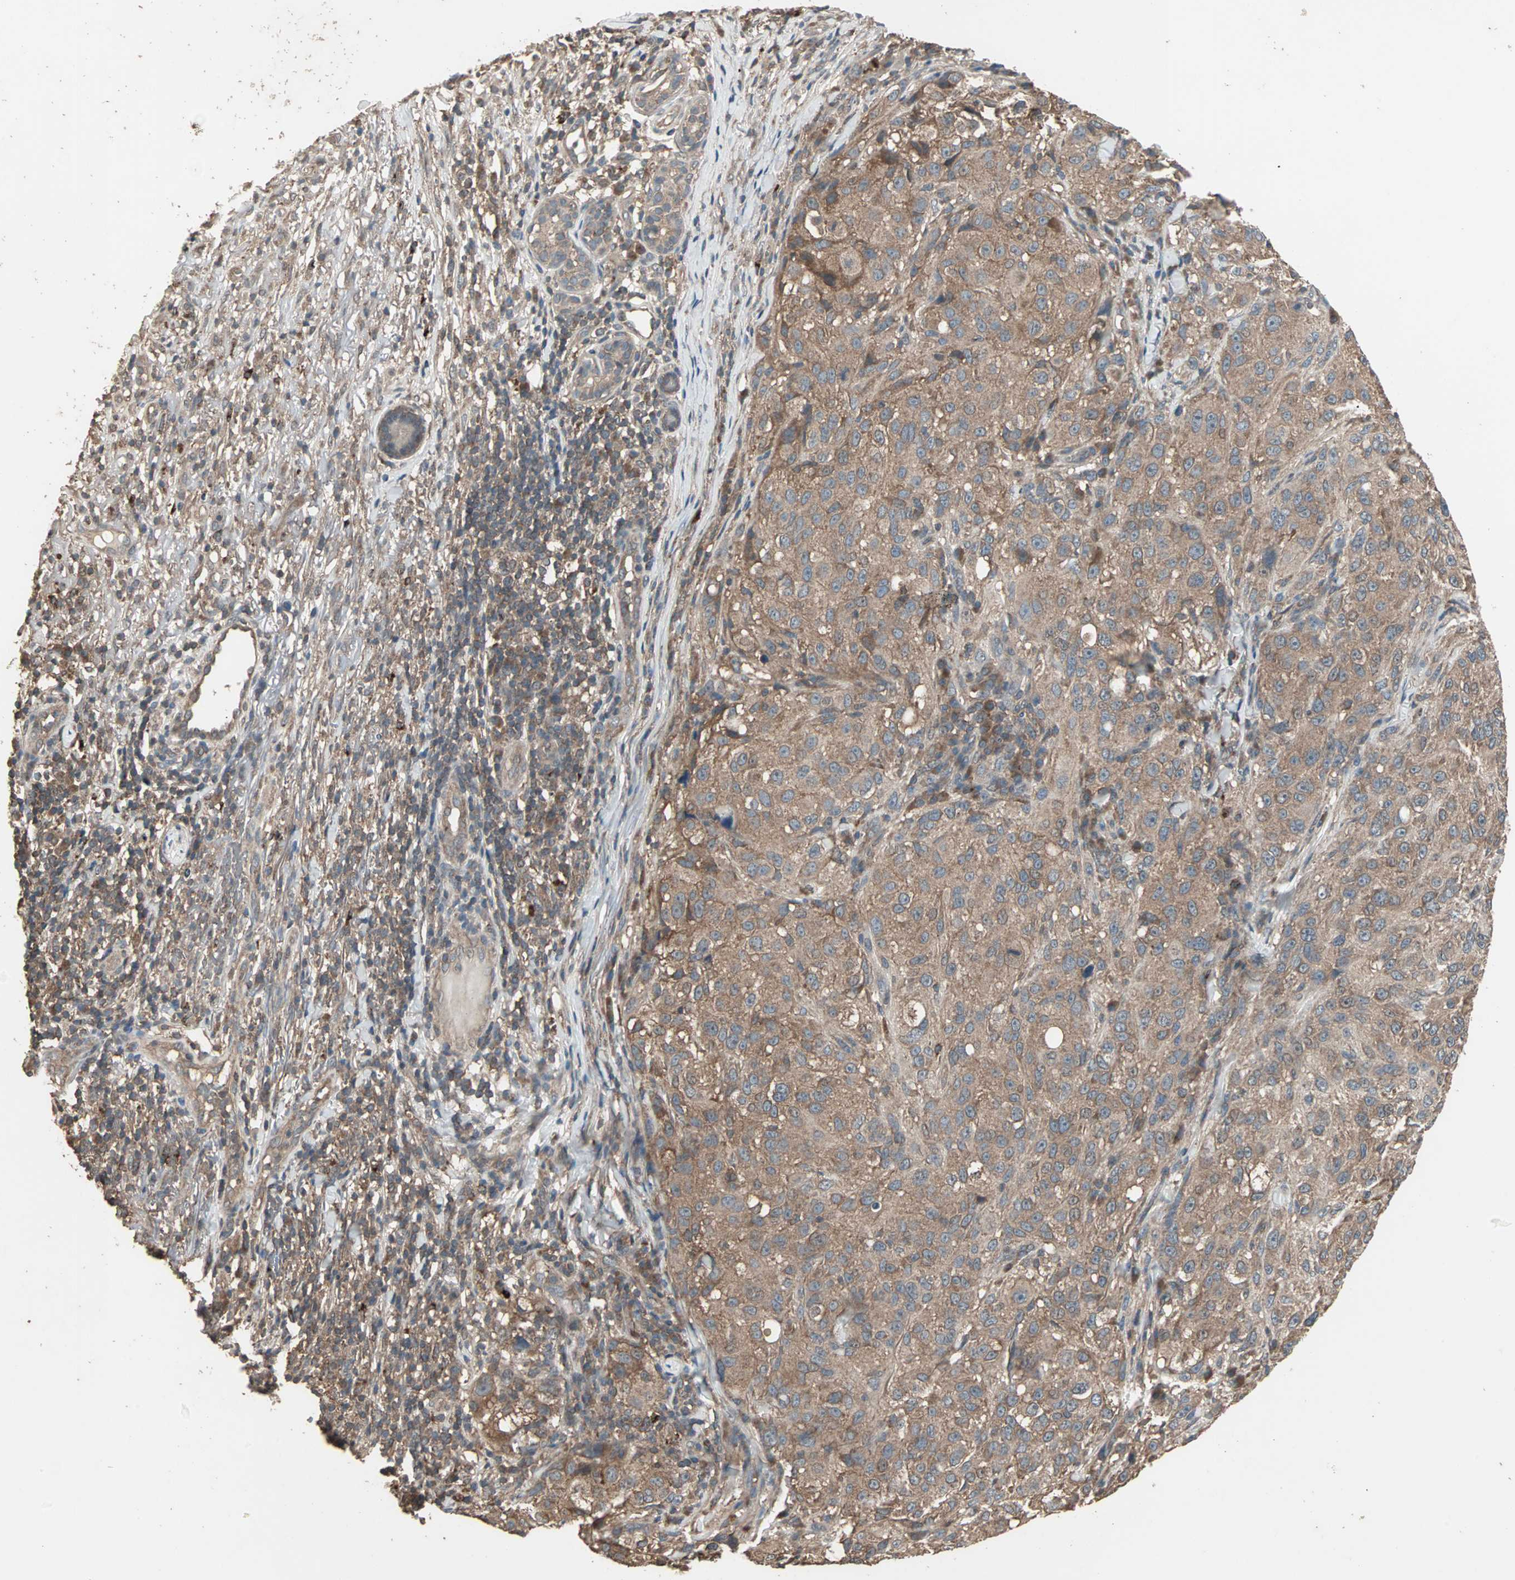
{"staining": {"intensity": "moderate", "quantity": ">75%", "location": "cytoplasmic/membranous"}, "tissue": "melanoma", "cell_type": "Tumor cells", "image_type": "cancer", "snomed": [{"axis": "morphology", "description": "Necrosis, NOS"}, {"axis": "morphology", "description": "Malignant melanoma, NOS"}, {"axis": "topography", "description": "Skin"}], "caption": "A photomicrograph of human melanoma stained for a protein shows moderate cytoplasmic/membranous brown staining in tumor cells.", "gene": "UBAC1", "patient": {"sex": "female", "age": 87}}